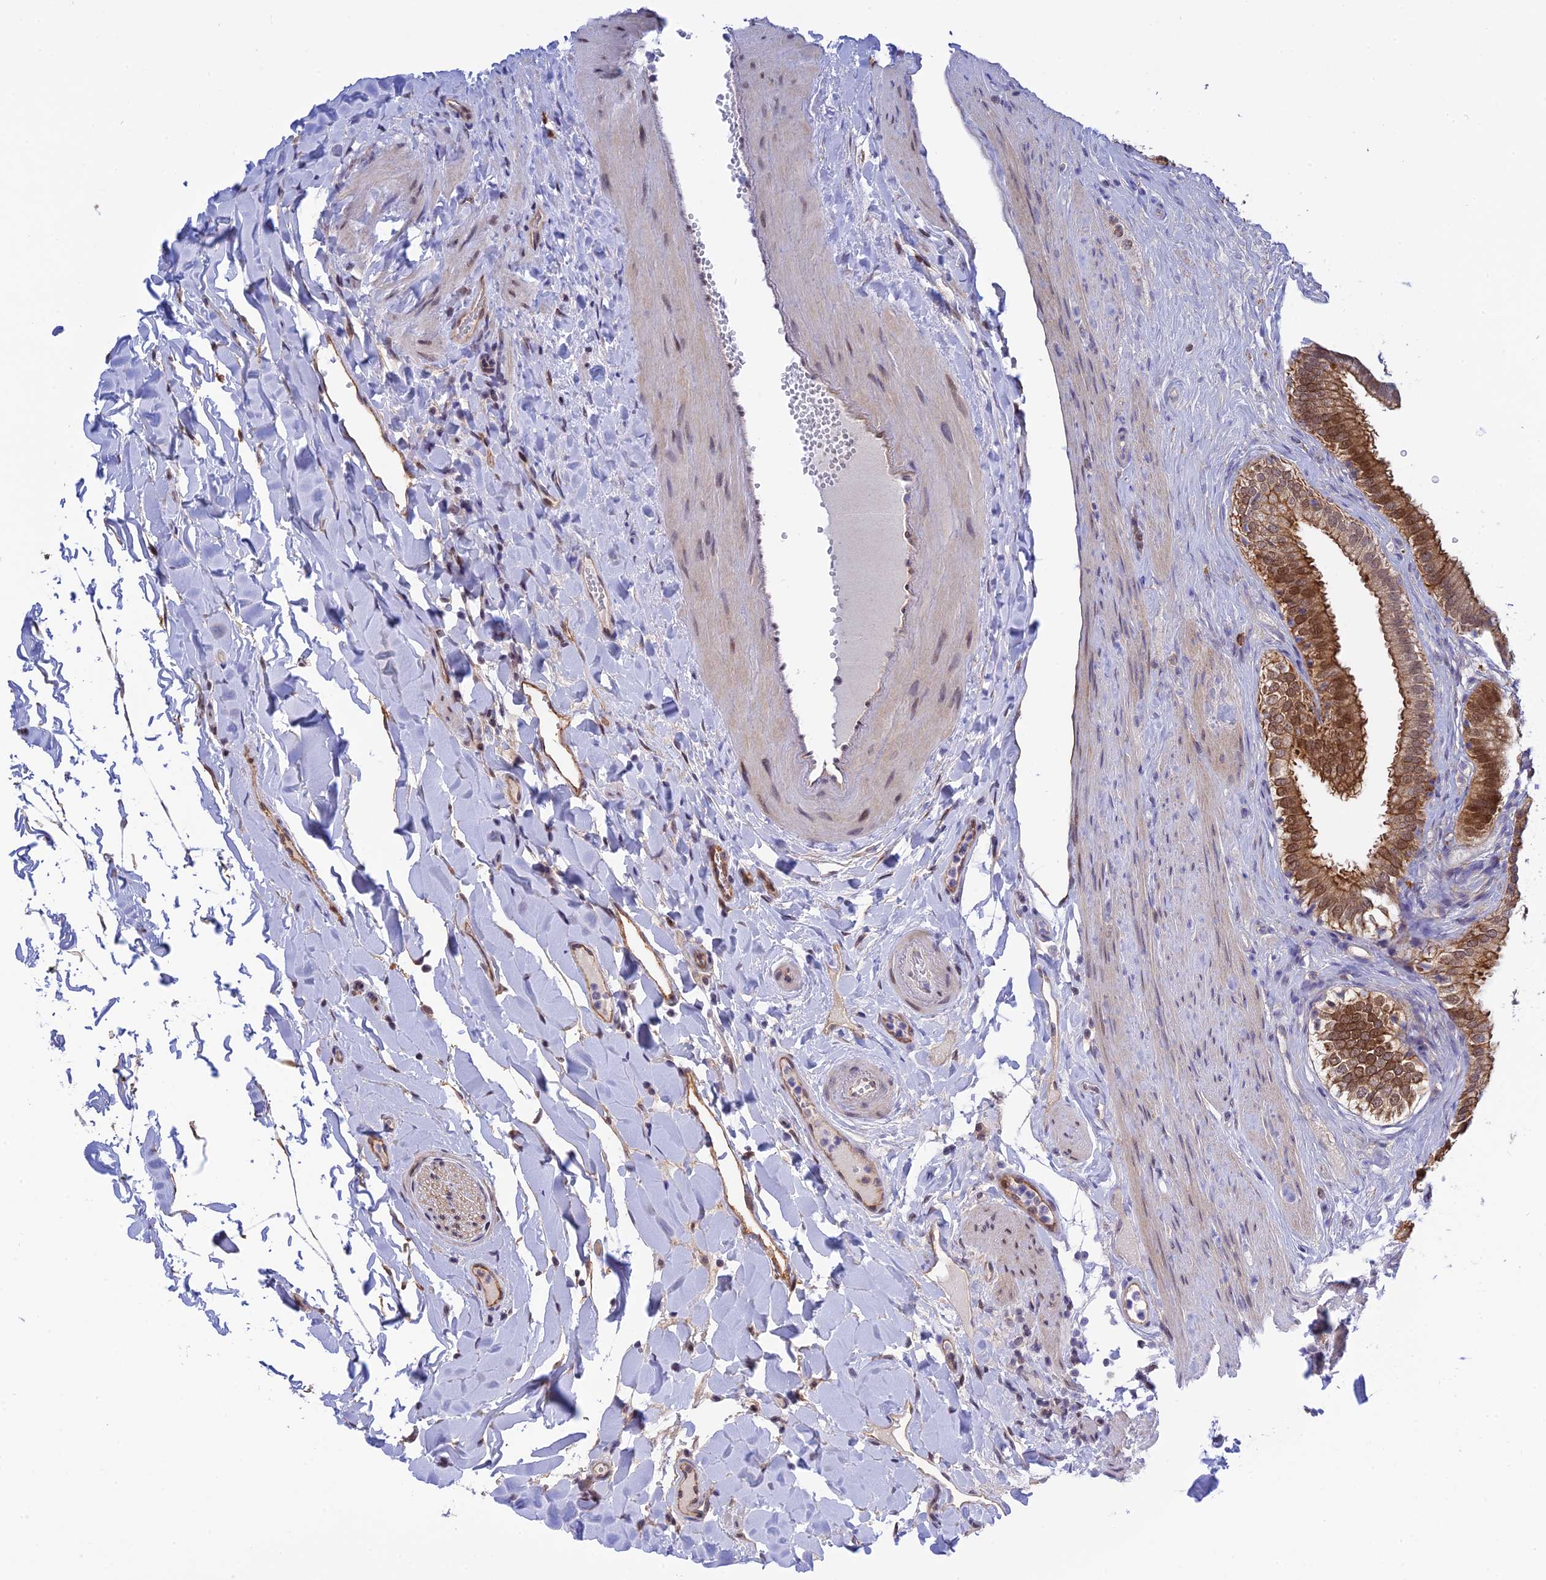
{"staining": {"intensity": "strong", "quantity": ">75%", "location": "cytoplasmic/membranous,nuclear"}, "tissue": "gallbladder", "cell_type": "Glandular cells", "image_type": "normal", "snomed": [{"axis": "morphology", "description": "Normal tissue, NOS"}, {"axis": "topography", "description": "Gallbladder"}], "caption": "High-magnification brightfield microscopy of unremarkable gallbladder stained with DAB (3,3'-diaminobenzidine) (brown) and counterstained with hematoxylin (blue). glandular cells exhibit strong cytoplasmic/membranous,nuclear staining is identified in approximately>75% of cells. (Brightfield microscopy of DAB IHC at high magnification).", "gene": "TCEA1", "patient": {"sex": "female", "age": 61}}